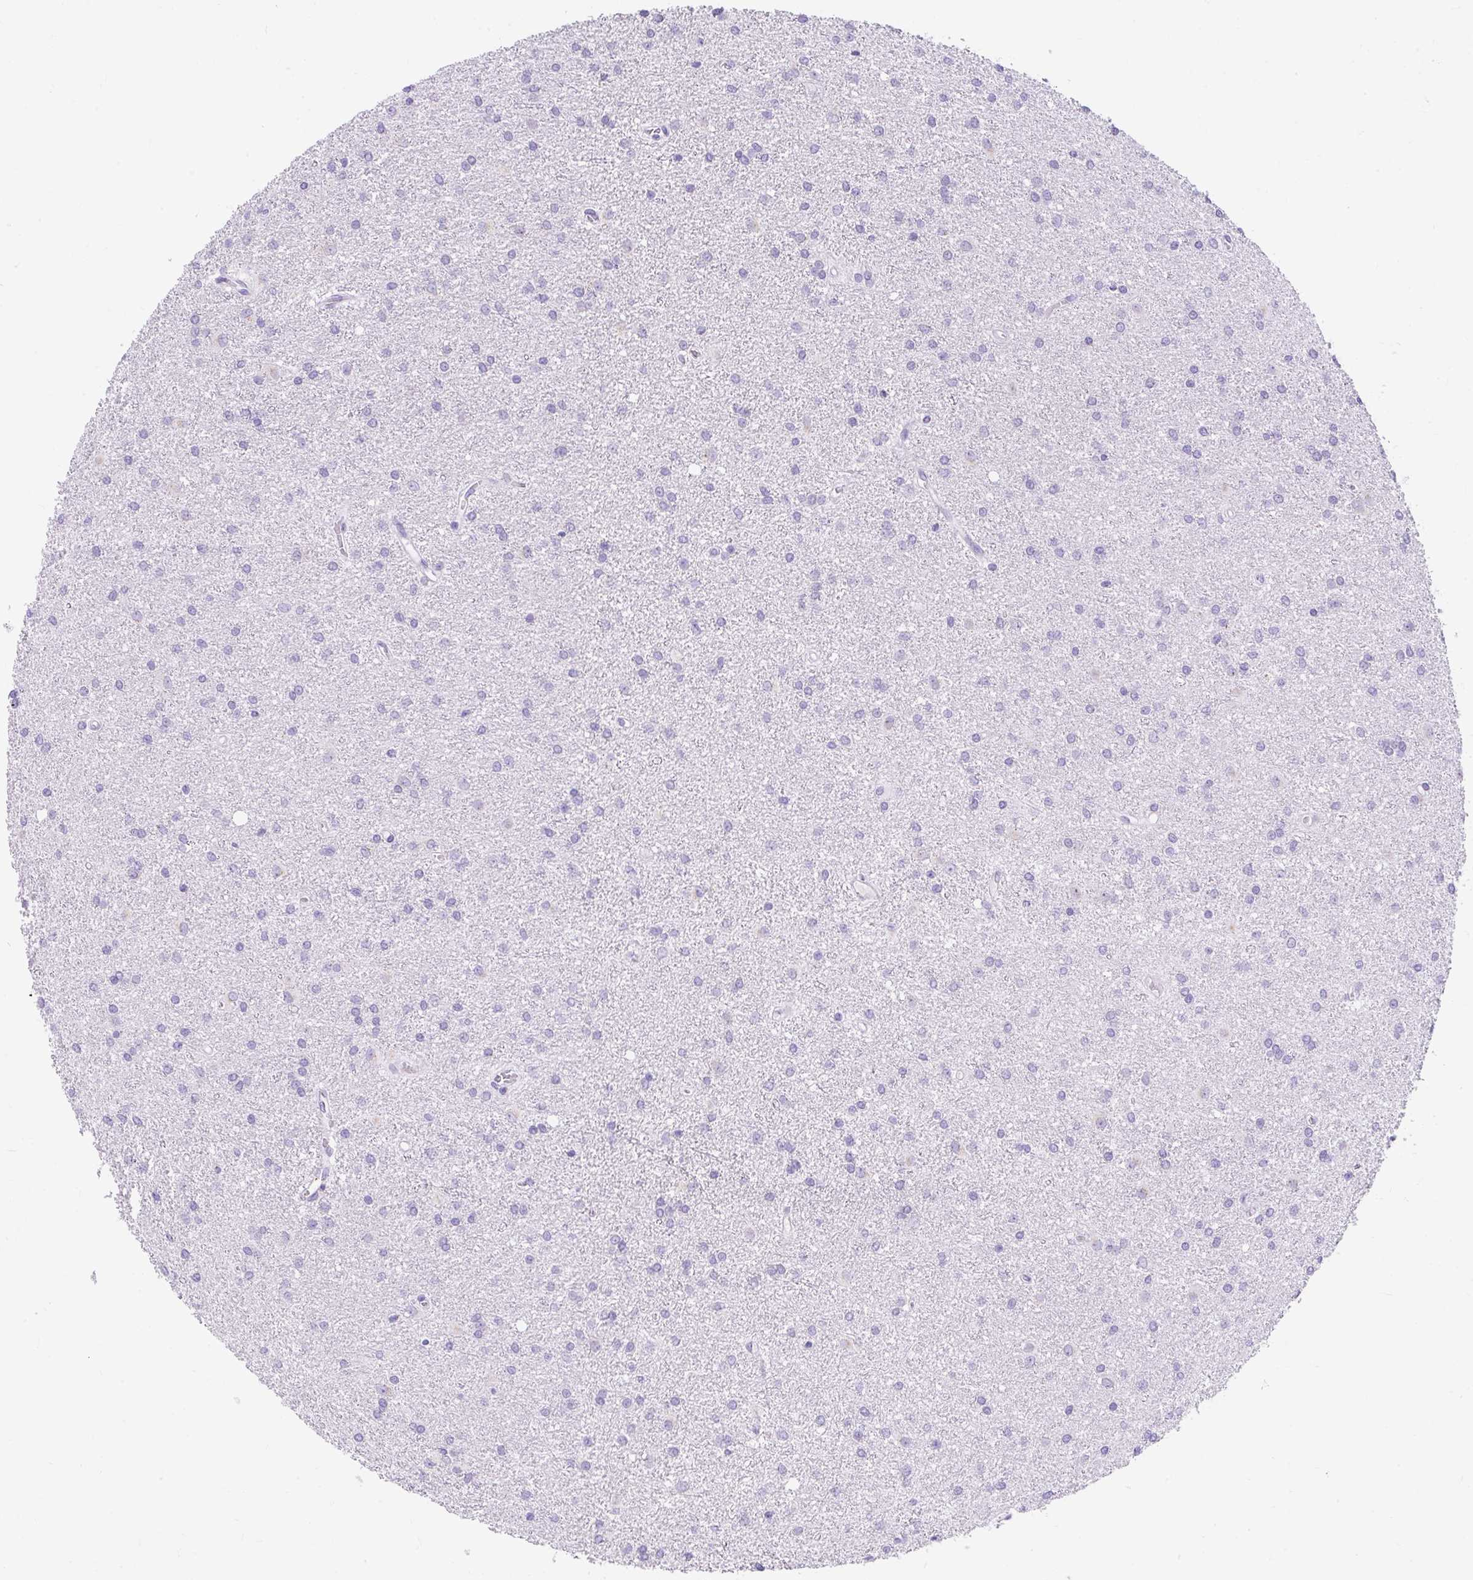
{"staining": {"intensity": "negative", "quantity": "none", "location": "none"}, "tissue": "glioma", "cell_type": "Tumor cells", "image_type": "cancer", "snomed": [{"axis": "morphology", "description": "Glioma, malignant, High grade"}, {"axis": "topography", "description": "Brain"}], "caption": "Tumor cells show no significant staining in malignant glioma (high-grade).", "gene": "GOLGA8A", "patient": {"sex": "female", "age": 50}}